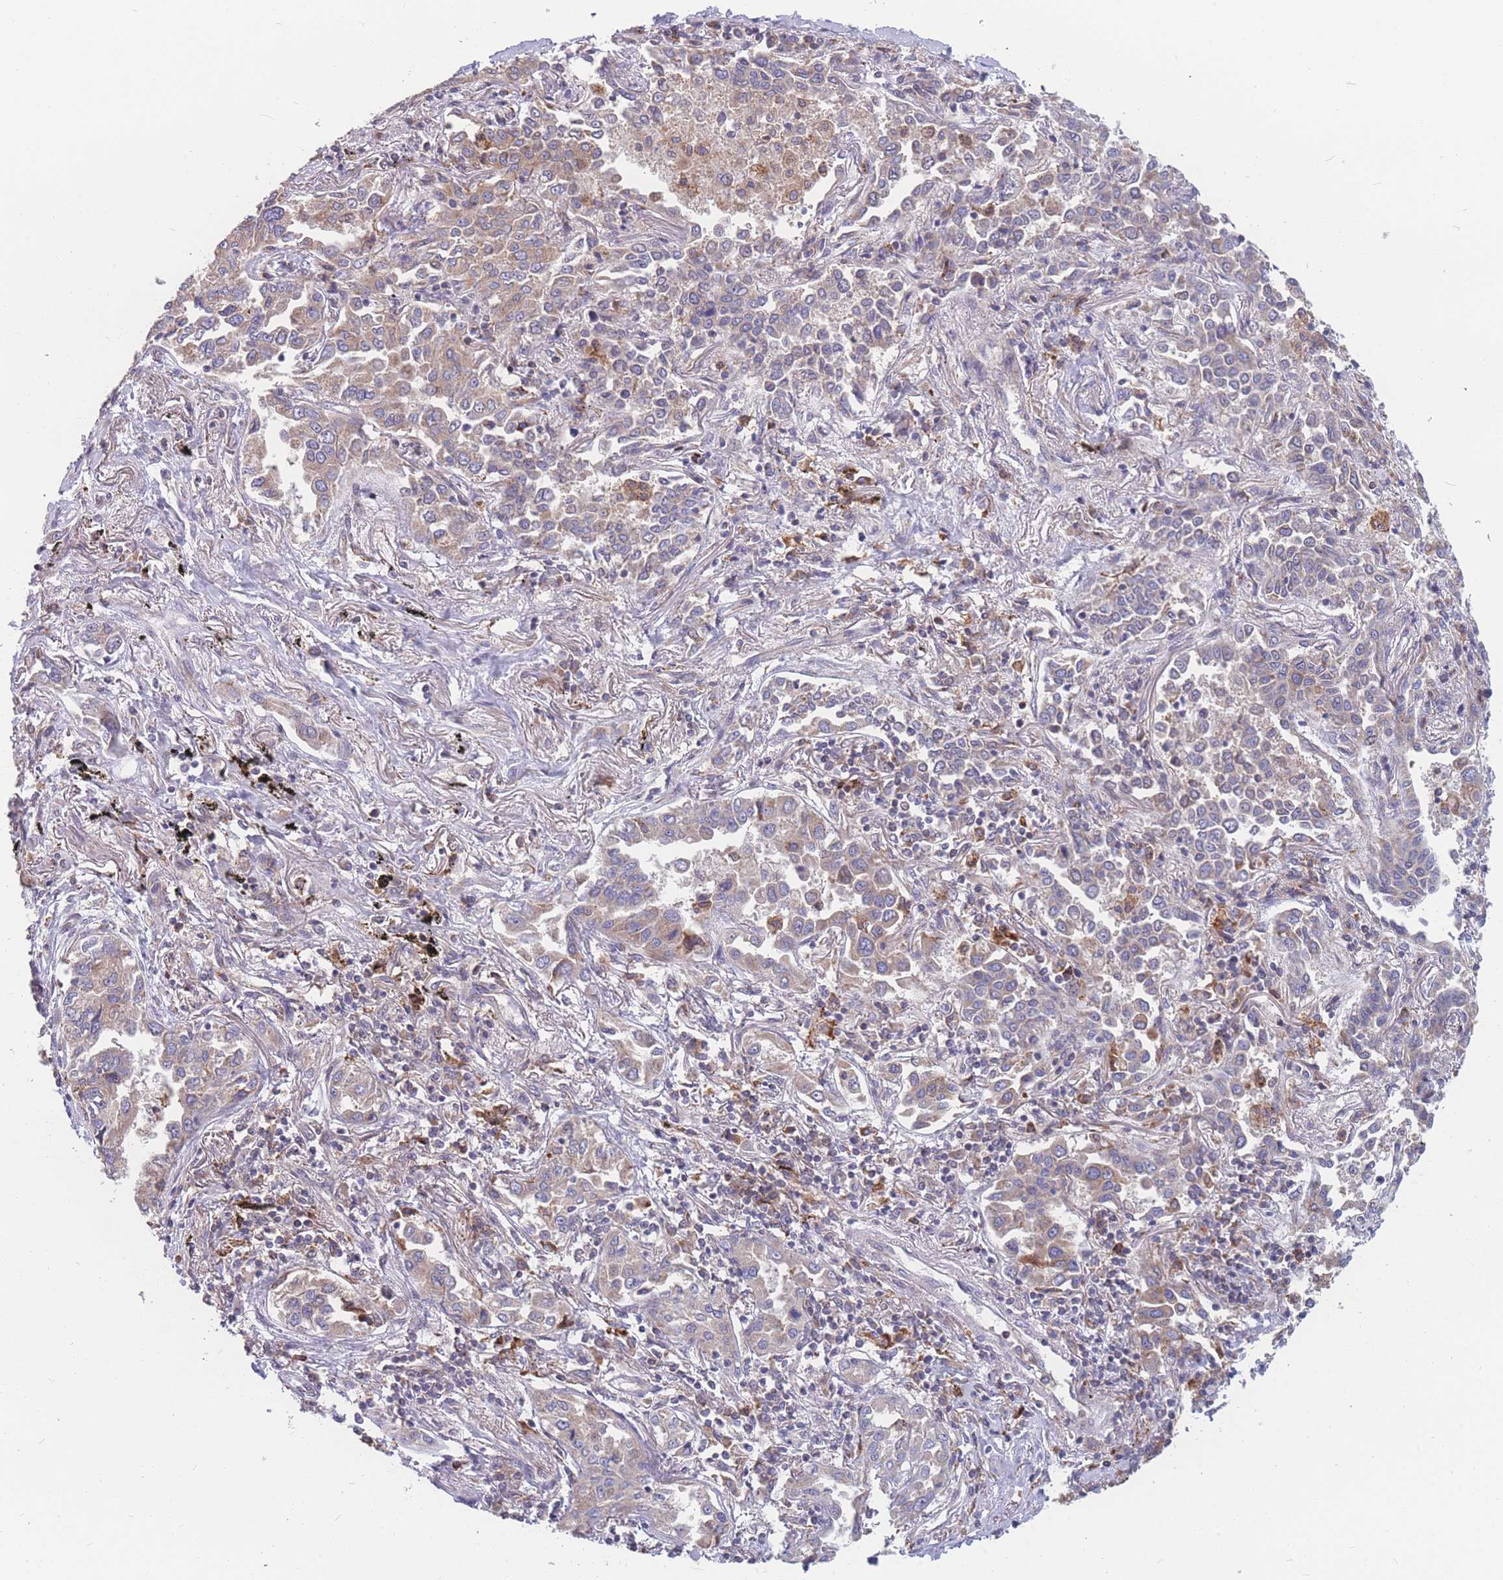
{"staining": {"intensity": "weak", "quantity": "<25%", "location": "cytoplasmic/membranous"}, "tissue": "lung cancer", "cell_type": "Tumor cells", "image_type": "cancer", "snomed": [{"axis": "morphology", "description": "Adenocarcinoma, NOS"}, {"axis": "topography", "description": "Lung"}], "caption": "Photomicrograph shows no significant protein expression in tumor cells of adenocarcinoma (lung).", "gene": "TMEM131L", "patient": {"sex": "male", "age": 67}}